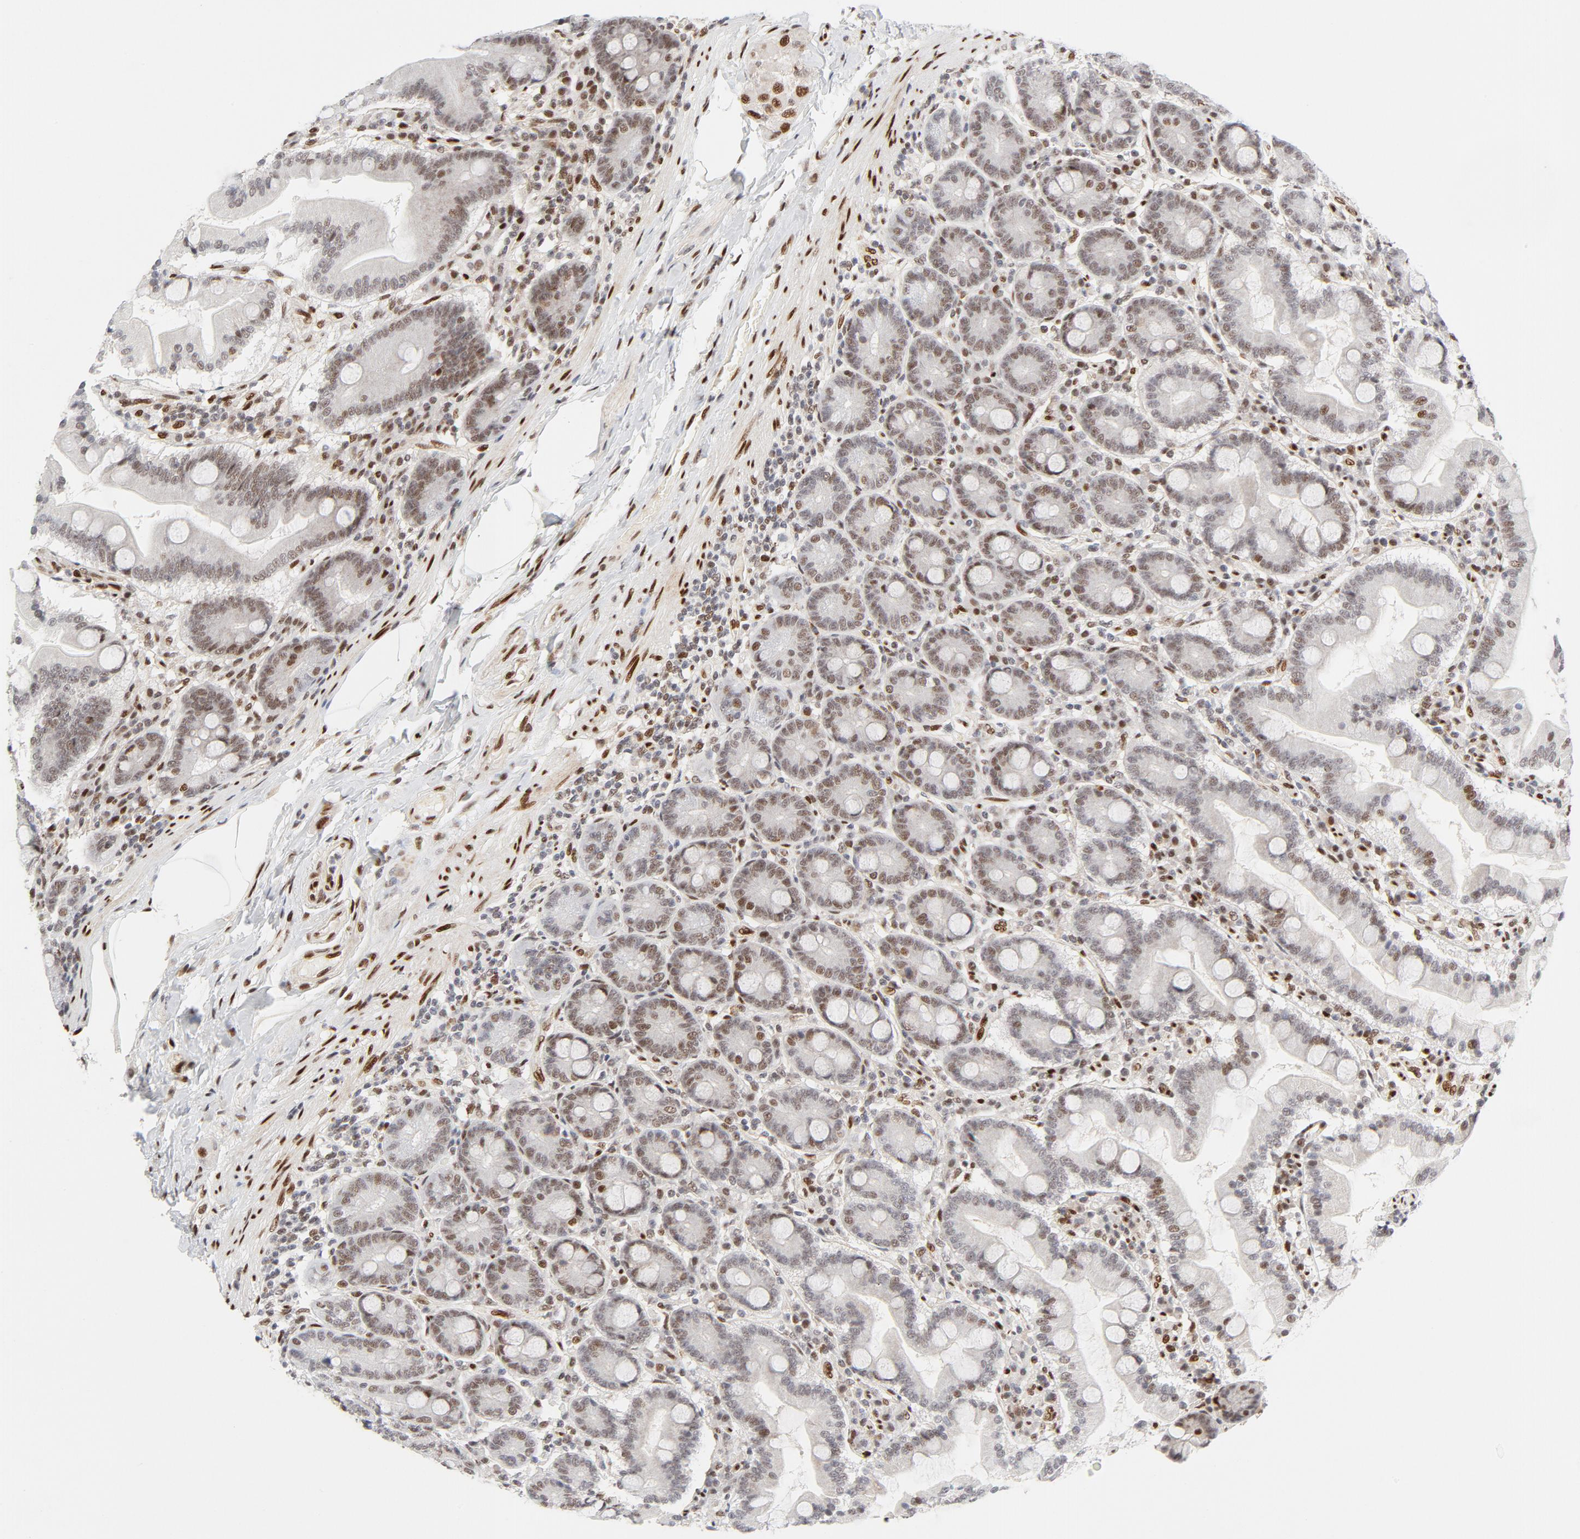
{"staining": {"intensity": "weak", "quantity": ">75%", "location": "nuclear"}, "tissue": "duodenum", "cell_type": "Glandular cells", "image_type": "normal", "snomed": [{"axis": "morphology", "description": "Normal tissue, NOS"}, {"axis": "topography", "description": "Duodenum"}], "caption": "Immunohistochemical staining of benign human duodenum reveals >75% levels of weak nuclear protein staining in approximately >75% of glandular cells.", "gene": "MEF2A", "patient": {"sex": "female", "age": 64}}